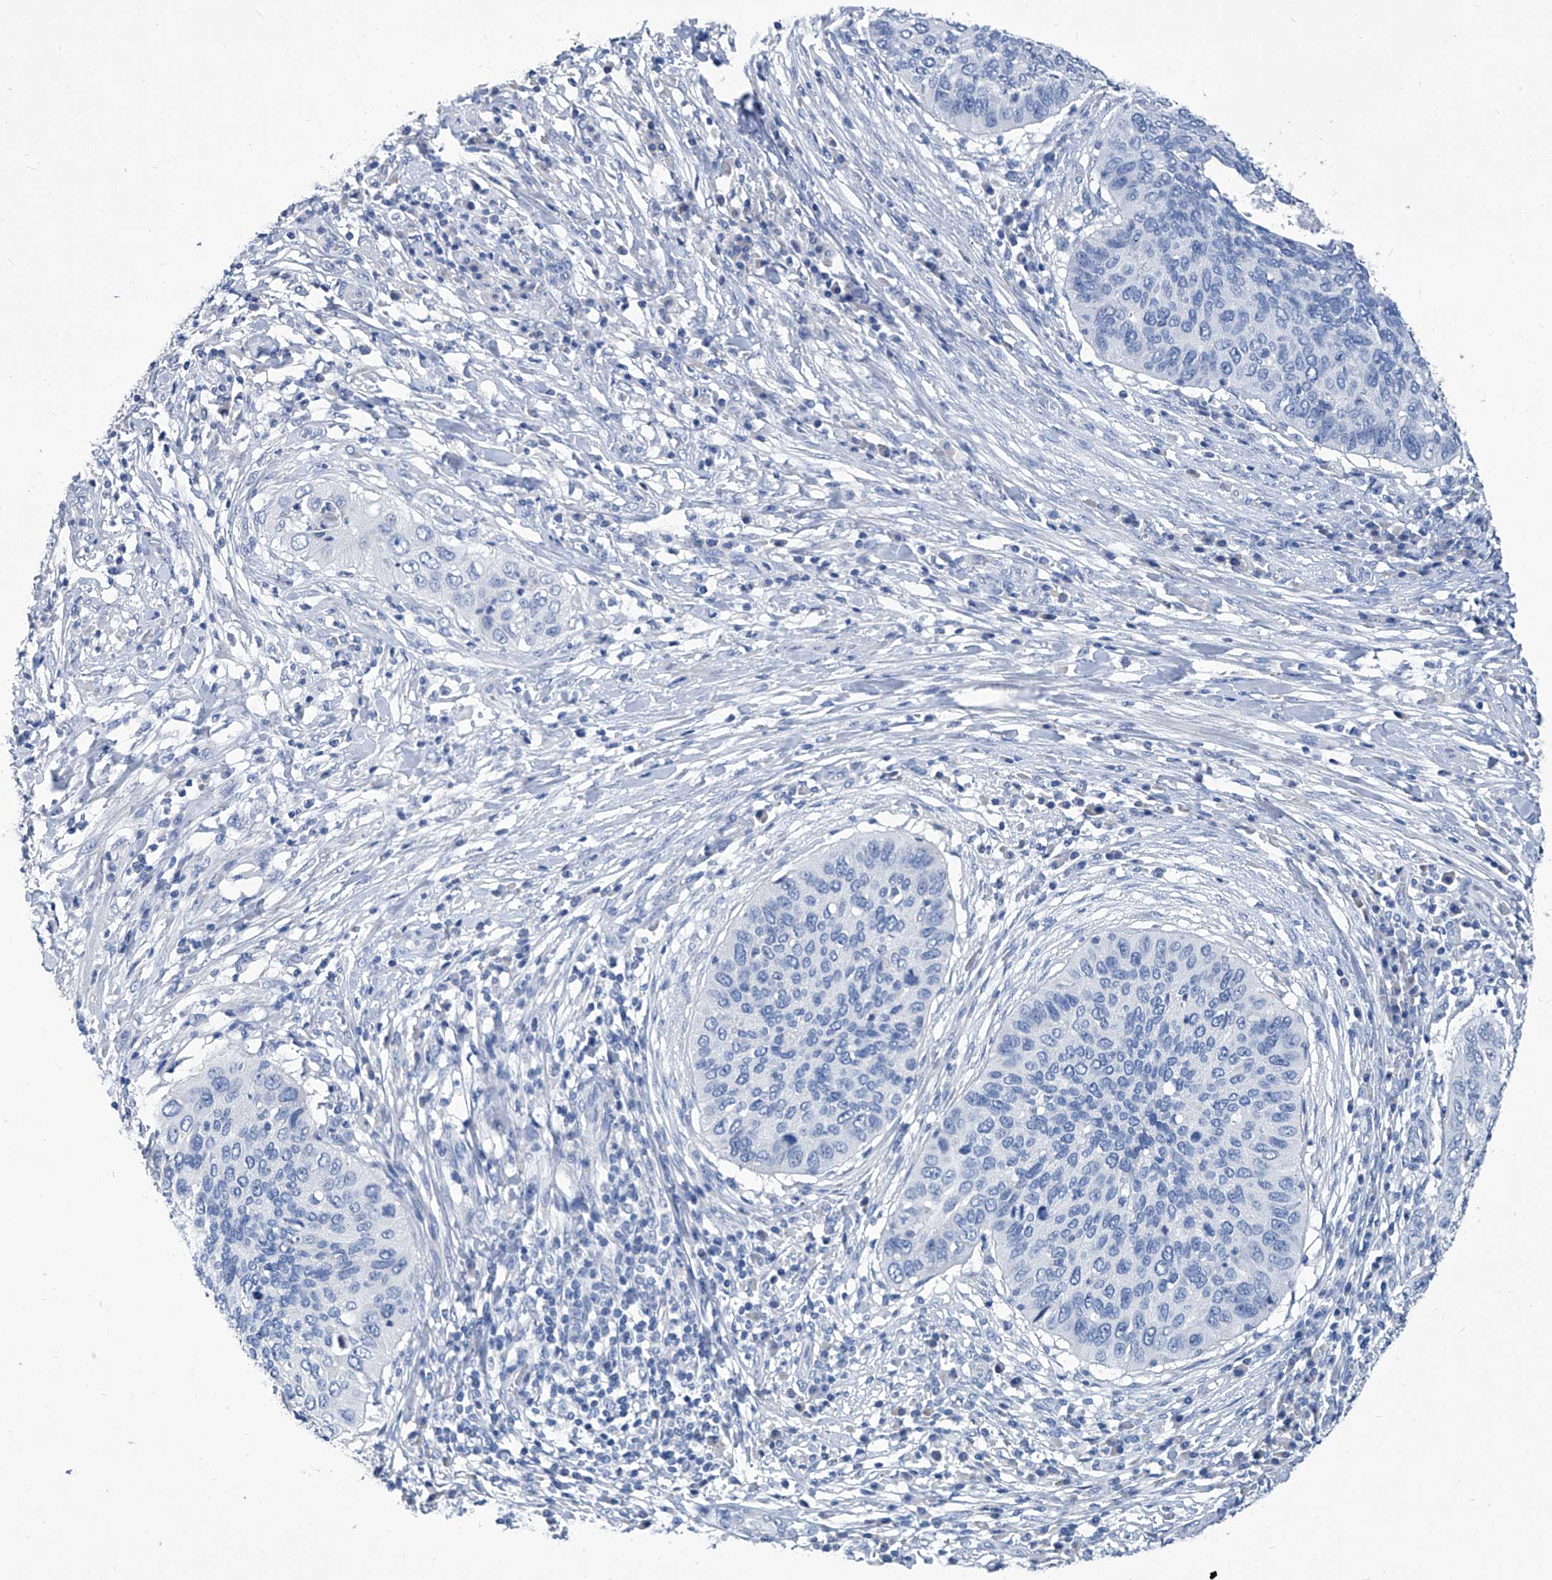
{"staining": {"intensity": "negative", "quantity": "none", "location": "none"}, "tissue": "cervical cancer", "cell_type": "Tumor cells", "image_type": "cancer", "snomed": [{"axis": "morphology", "description": "Squamous cell carcinoma, NOS"}, {"axis": "topography", "description": "Cervix"}], "caption": "Immunohistochemical staining of cervical cancer demonstrates no significant positivity in tumor cells. (DAB (3,3'-diaminobenzidine) immunohistochemistry (IHC) visualized using brightfield microscopy, high magnification).", "gene": "MTARC1", "patient": {"sex": "female", "age": 38}}